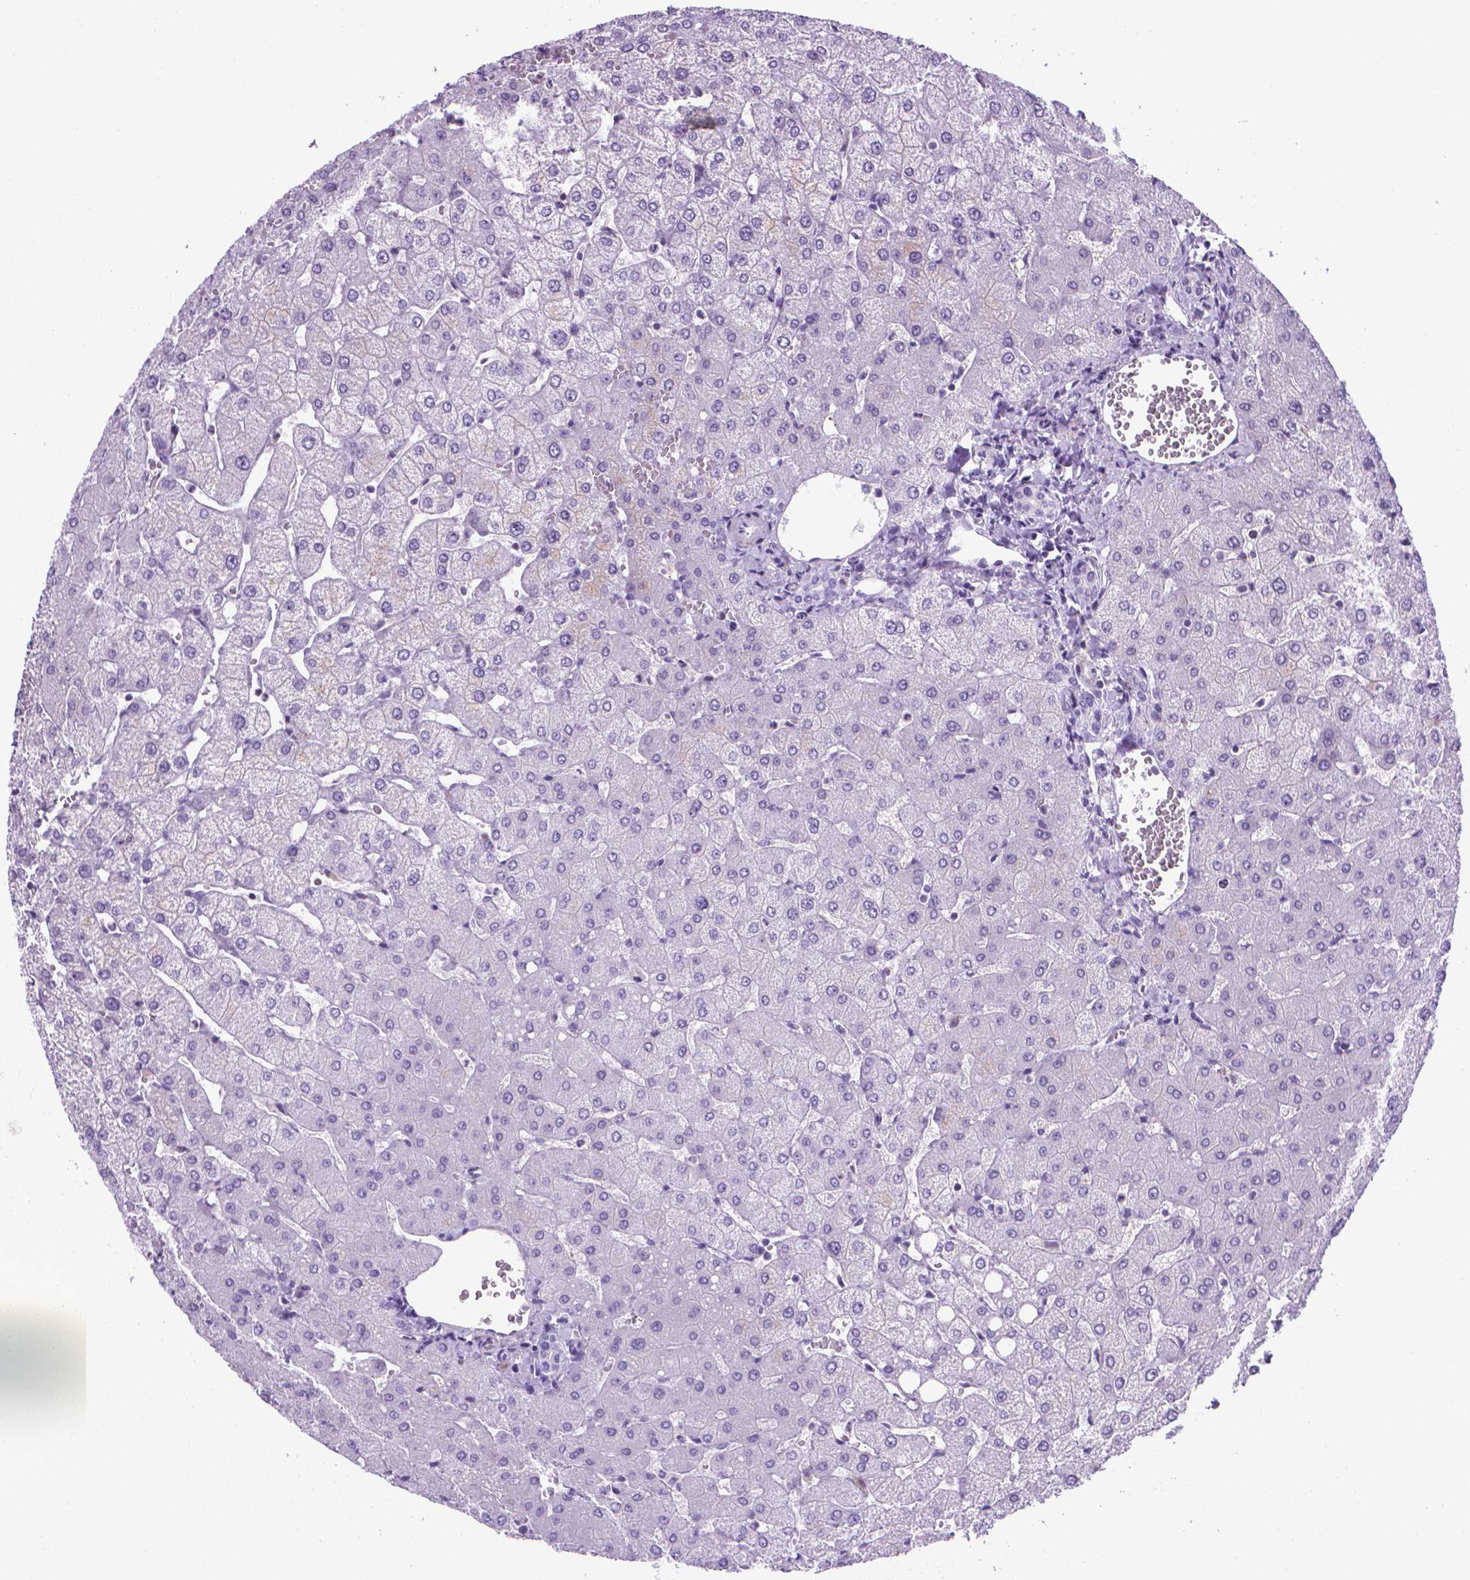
{"staining": {"intensity": "negative", "quantity": "none", "location": "none"}, "tissue": "liver", "cell_type": "Cholangiocytes", "image_type": "normal", "snomed": [{"axis": "morphology", "description": "Normal tissue, NOS"}, {"axis": "topography", "description": "Liver"}], "caption": "Immunohistochemical staining of unremarkable liver demonstrates no significant positivity in cholangiocytes.", "gene": "POU3F3", "patient": {"sex": "female", "age": 54}}